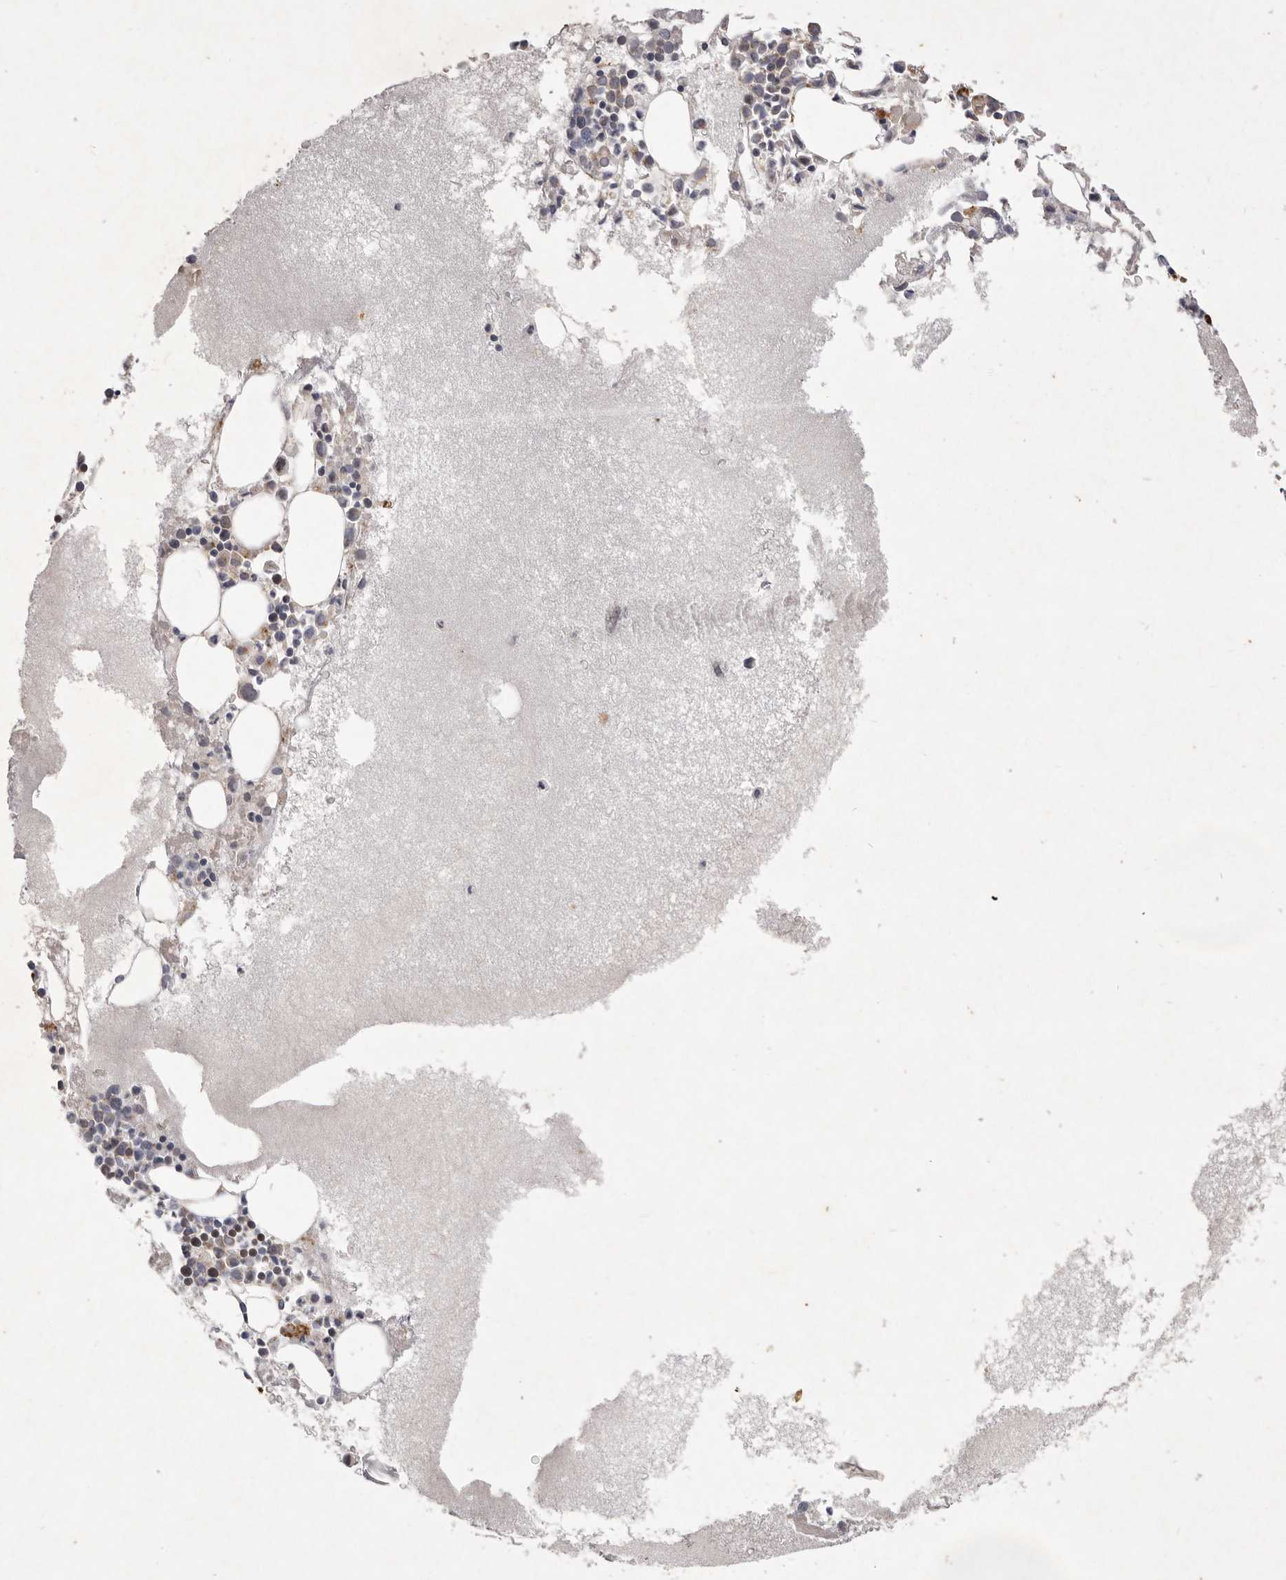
{"staining": {"intensity": "moderate", "quantity": "<25%", "location": "cytoplasmic/membranous"}, "tissue": "bone marrow", "cell_type": "Hematopoietic cells", "image_type": "normal", "snomed": [{"axis": "morphology", "description": "Normal tissue, NOS"}, {"axis": "topography", "description": "Bone marrow"}], "caption": "Immunohistochemistry image of benign bone marrow stained for a protein (brown), which demonstrates low levels of moderate cytoplasmic/membranous expression in about <25% of hematopoietic cells.", "gene": "USP24", "patient": {"sex": "female", "age": 52}}